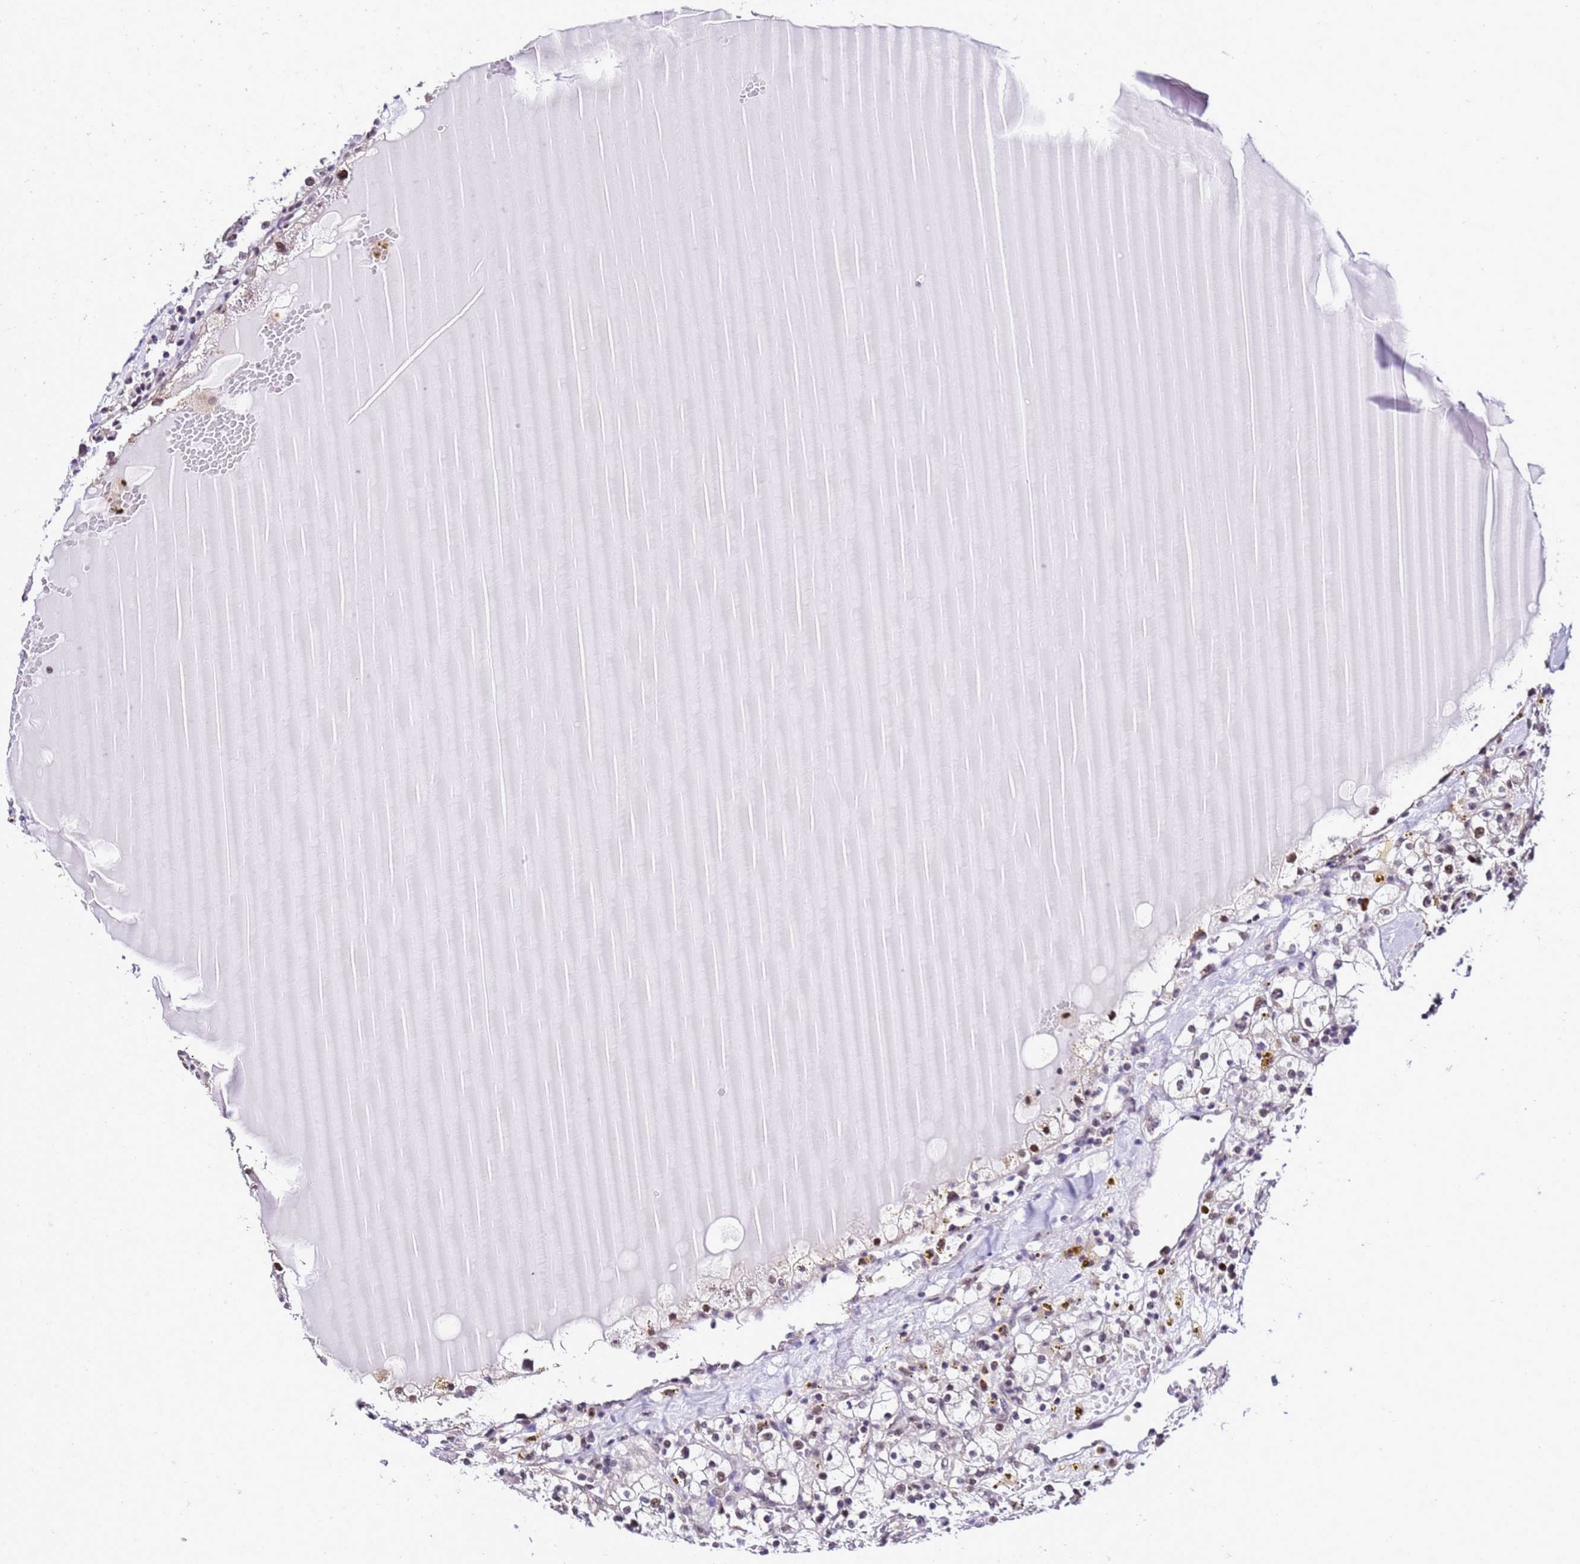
{"staining": {"intensity": "negative", "quantity": "none", "location": "none"}, "tissue": "renal cancer", "cell_type": "Tumor cells", "image_type": "cancer", "snomed": [{"axis": "morphology", "description": "Adenocarcinoma, NOS"}, {"axis": "topography", "description": "Kidney"}], "caption": "The micrograph exhibits no staining of tumor cells in renal cancer.", "gene": "SMN1", "patient": {"sex": "male", "age": 56}}